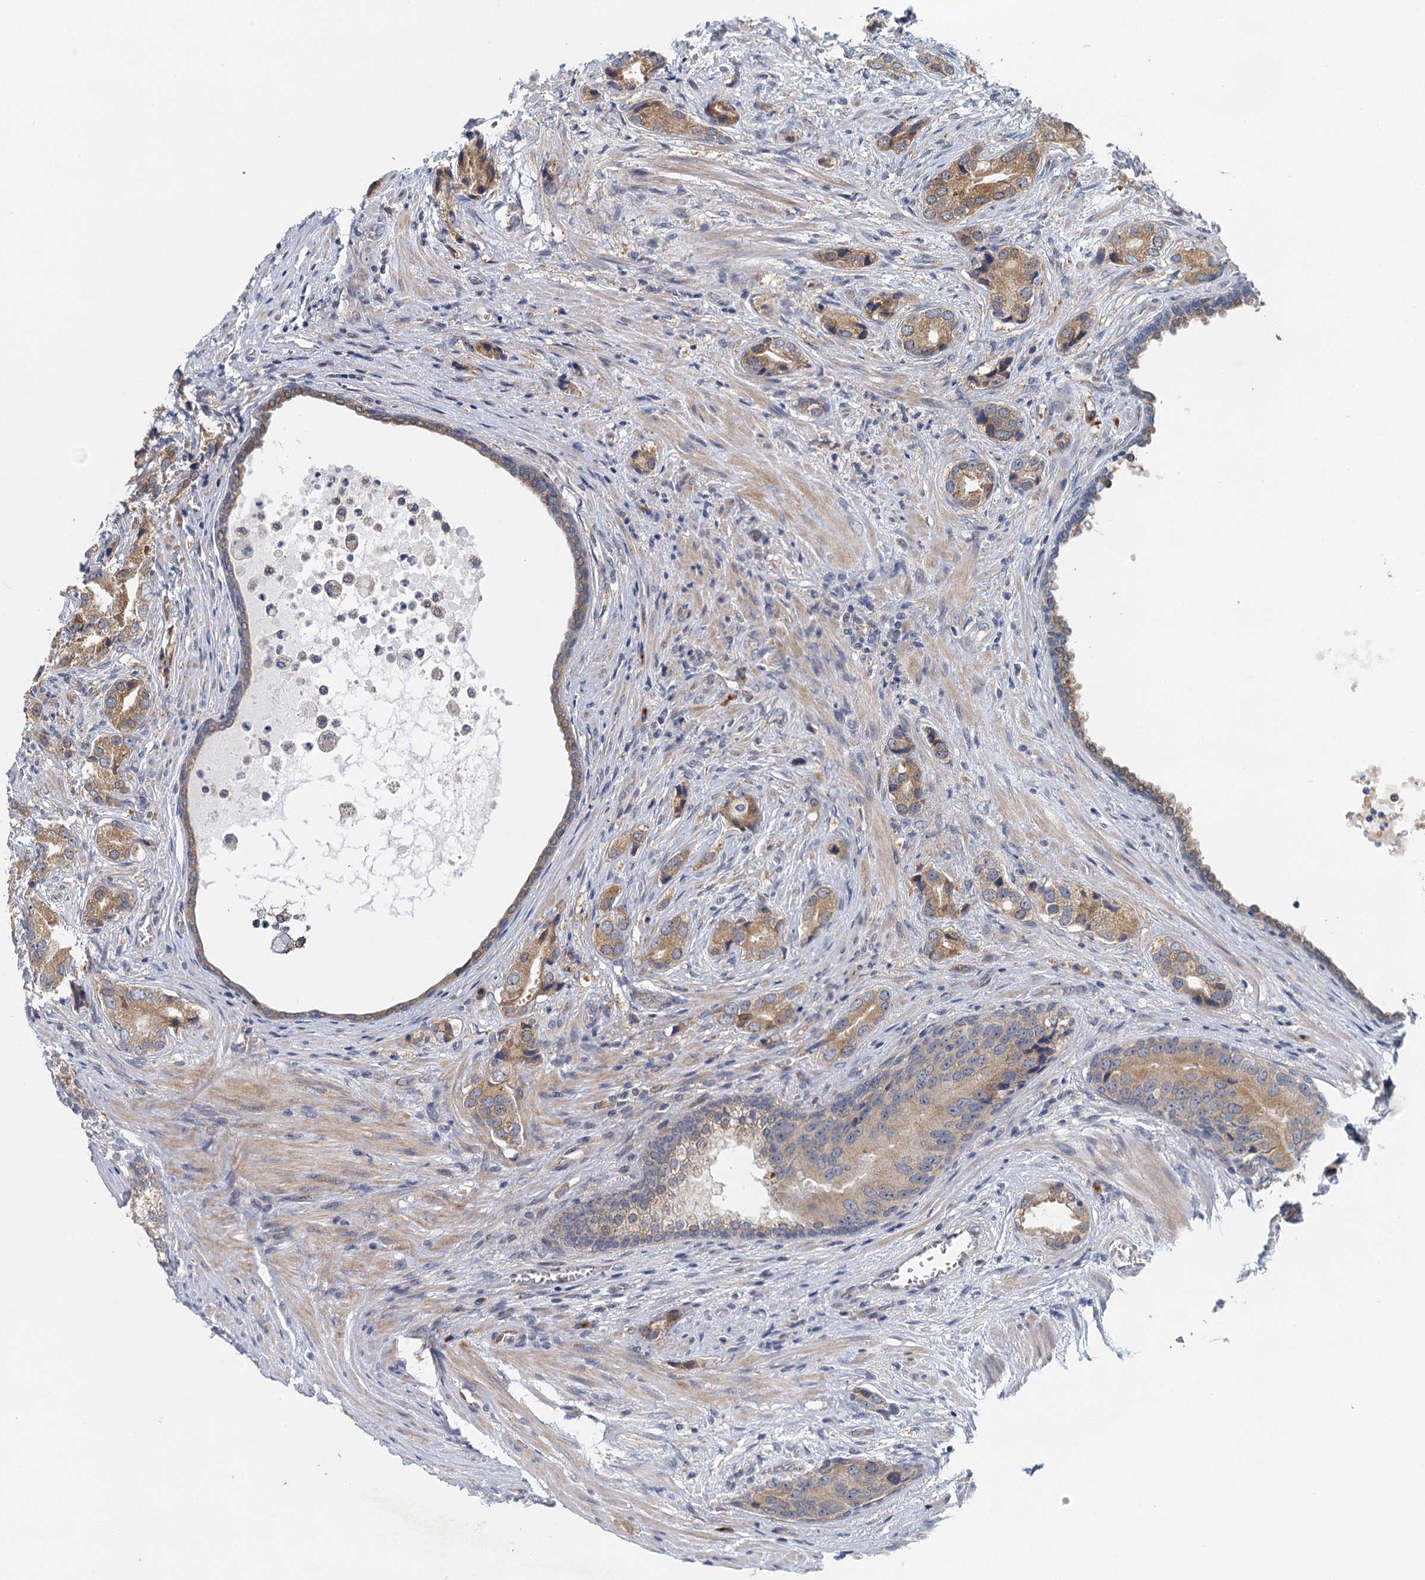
{"staining": {"intensity": "moderate", "quantity": ">75%", "location": "cytoplasmic/membranous"}, "tissue": "prostate cancer", "cell_type": "Tumor cells", "image_type": "cancer", "snomed": [{"axis": "morphology", "description": "Adenocarcinoma, Low grade"}, {"axis": "topography", "description": "Prostate"}], "caption": "This photomicrograph exhibits IHC staining of human prostate cancer, with medium moderate cytoplasmic/membranous staining in about >75% of tumor cells.", "gene": "ALG2", "patient": {"sex": "male", "age": 71}}